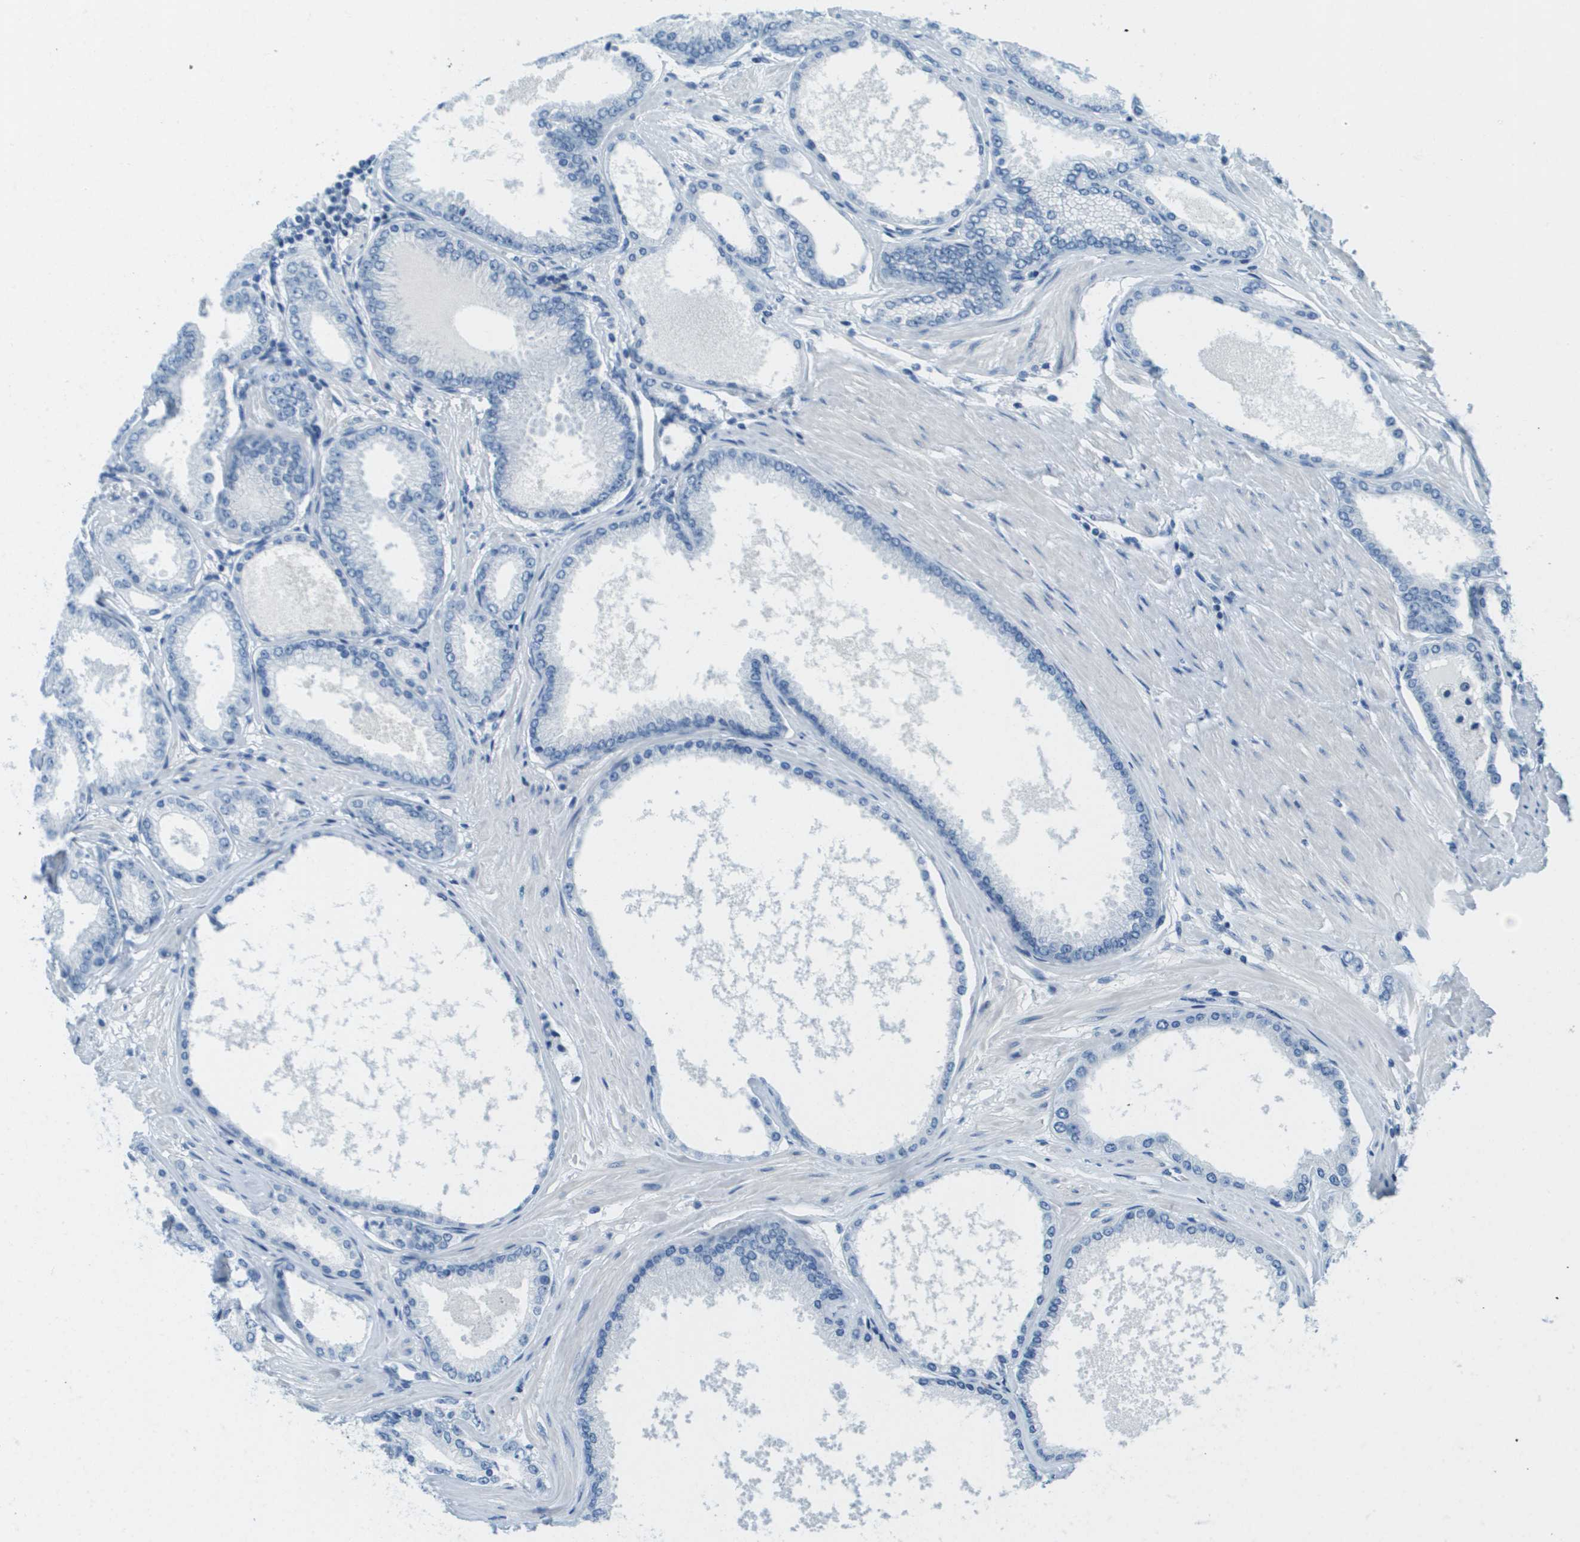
{"staining": {"intensity": "negative", "quantity": "none", "location": "none"}, "tissue": "prostate cancer", "cell_type": "Tumor cells", "image_type": "cancer", "snomed": [{"axis": "morphology", "description": "Adenocarcinoma, High grade"}, {"axis": "topography", "description": "Prostate"}], "caption": "Photomicrograph shows no significant protein positivity in tumor cells of prostate adenocarcinoma (high-grade).", "gene": "CDHR2", "patient": {"sex": "male", "age": 61}}